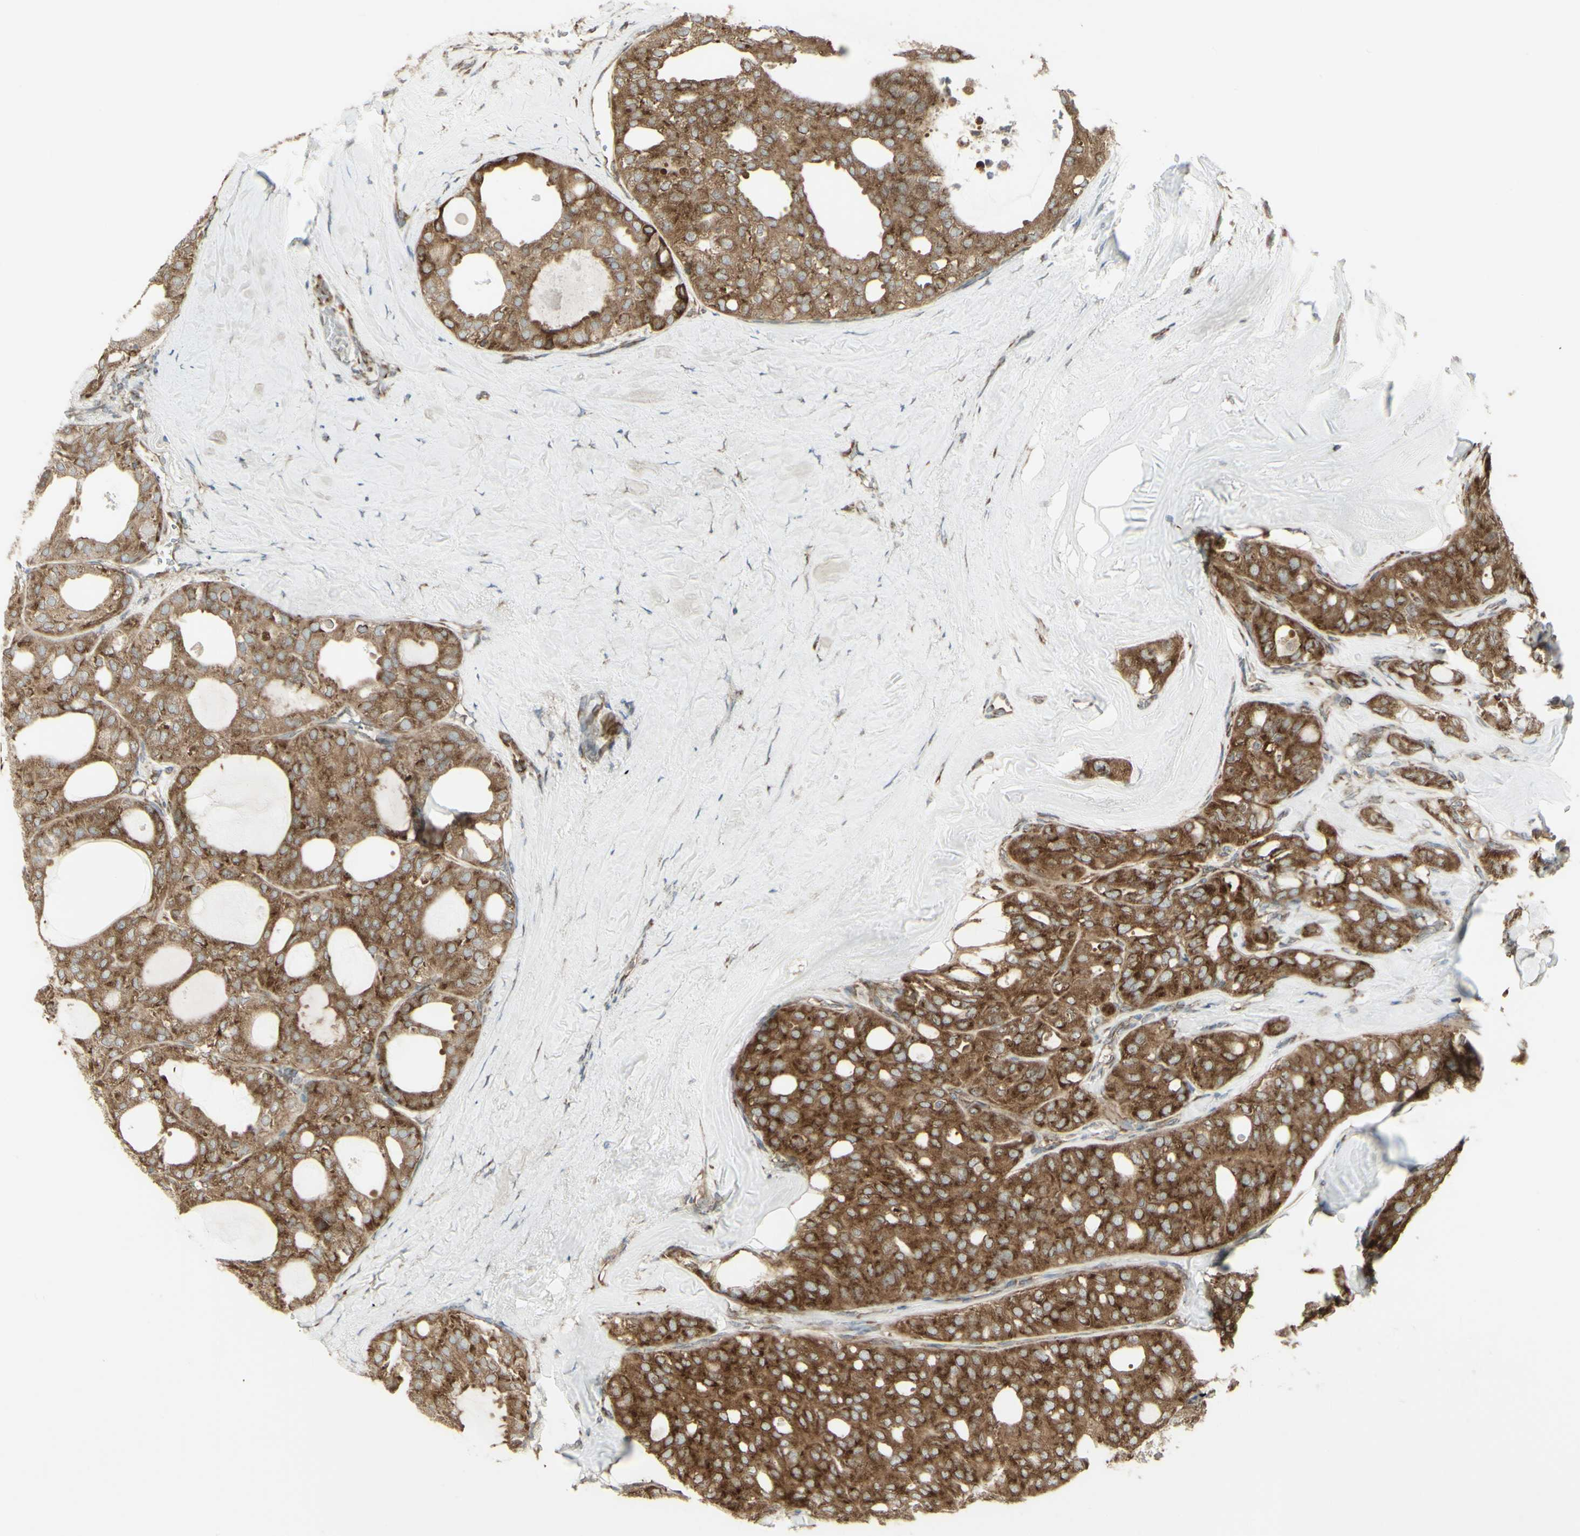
{"staining": {"intensity": "moderate", "quantity": ">75%", "location": "cytoplasmic/membranous"}, "tissue": "thyroid cancer", "cell_type": "Tumor cells", "image_type": "cancer", "snomed": [{"axis": "morphology", "description": "Follicular adenoma carcinoma, NOS"}, {"axis": "topography", "description": "Thyroid gland"}], "caption": "The micrograph exhibits a brown stain indicating the presence of a protein in the cytoplasmic/membranous of tumor cells in thyroid follicular adenoma carcinoma.", "gene": "FKBP3", "patient": {"sex": "male", "age": 75}}